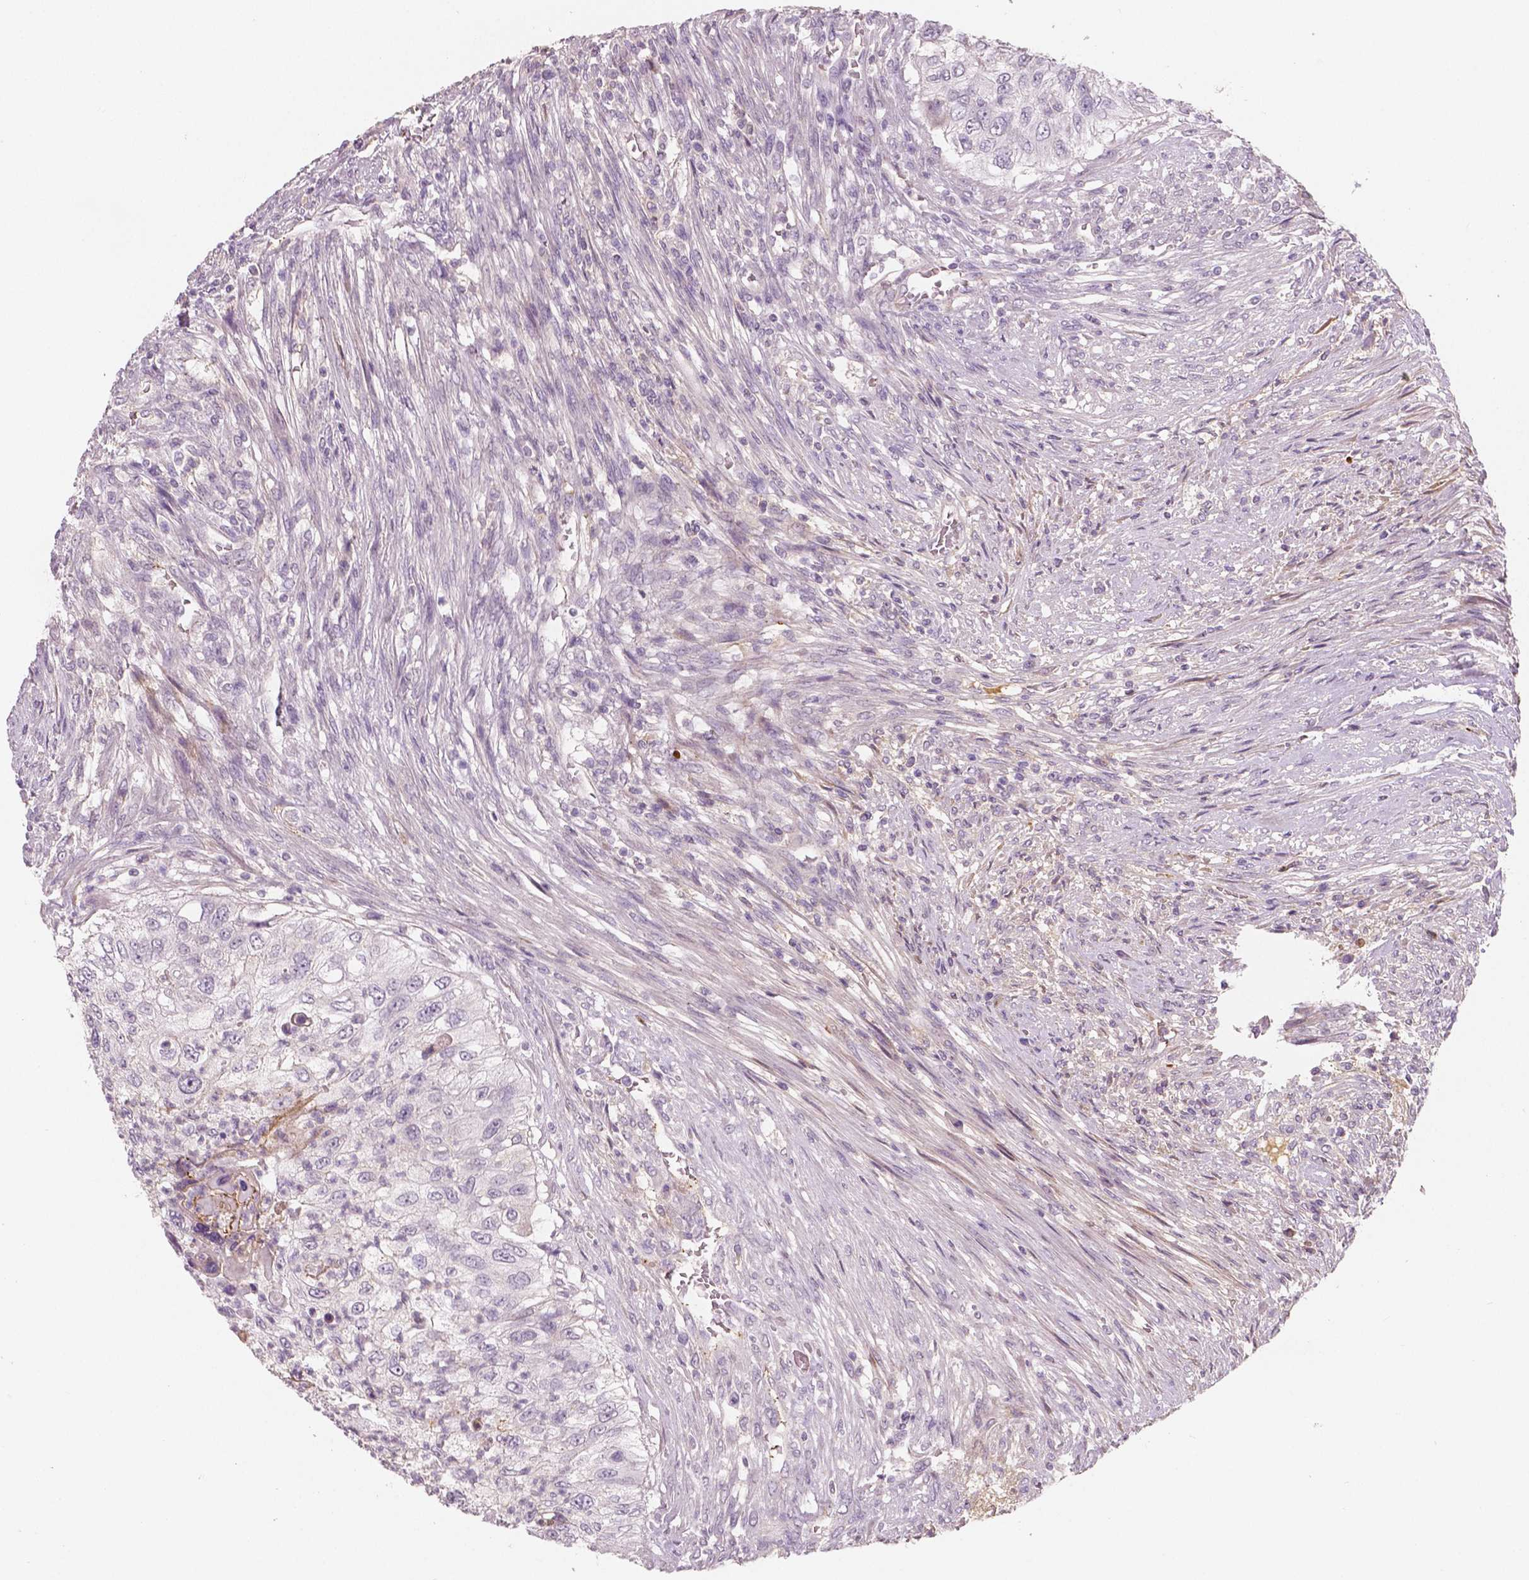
{"staining": {"intensity": "negative", "quantity": "none", "location": "none"}, "tissue": "urothelial cancer", "cell_type": "Tumor cells", "image_type": "cancer", "snomed": [{"axis": "morphology", "description": "Urothelial carcinoma, High grade"}, {"axis": "topography", "description": "Urinary bladder"}], "caption": "Urothelial cancer was stained to show a protein in brown. There is no significant positivity in tumor cells.", "gene": "APOA4", "patient": {"sex": "female", "age": 60}}